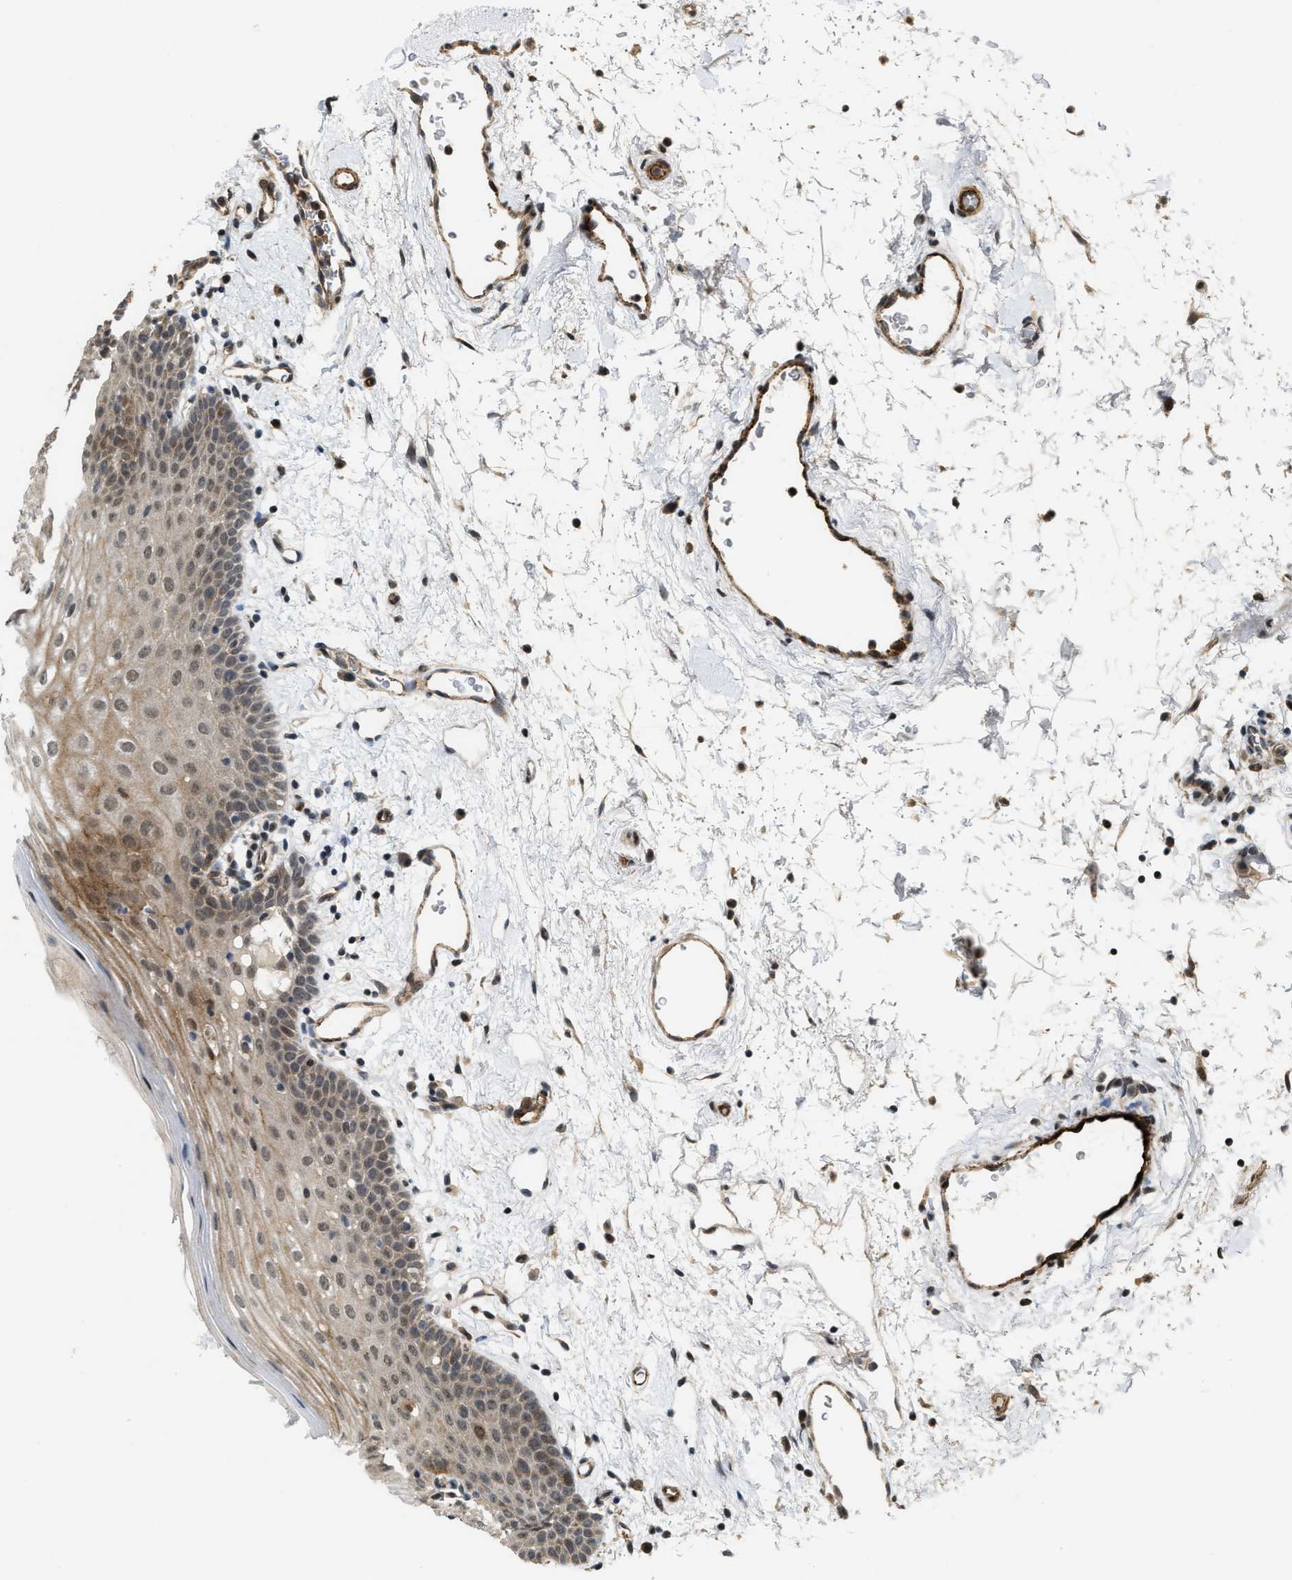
{"staining": {"intensity": "moderate", "quantity": "<25%", "location": "cytoplasmic/membranous,nuclear"}, "tissue": "oral mucosa", "cell_type": "Squamous epithelial cells", "image_type": "normal", "snomed": [{"axis": "morphology", "description": "Normal tissue, NOS"}, {"axis": "topography", "description": "Oral tissue"}], "caption": "Oral mucosa stained with DAB IHC displays low levels of moderate cytoplasmic/membranous,nuclear expression in approximately <25% of squamous epithelial cells. The protein of interest is shown in brown color, while the nuclei are stained blue.", "gene": "DPF2", "patient": {"sex": "male", "age": 66}}